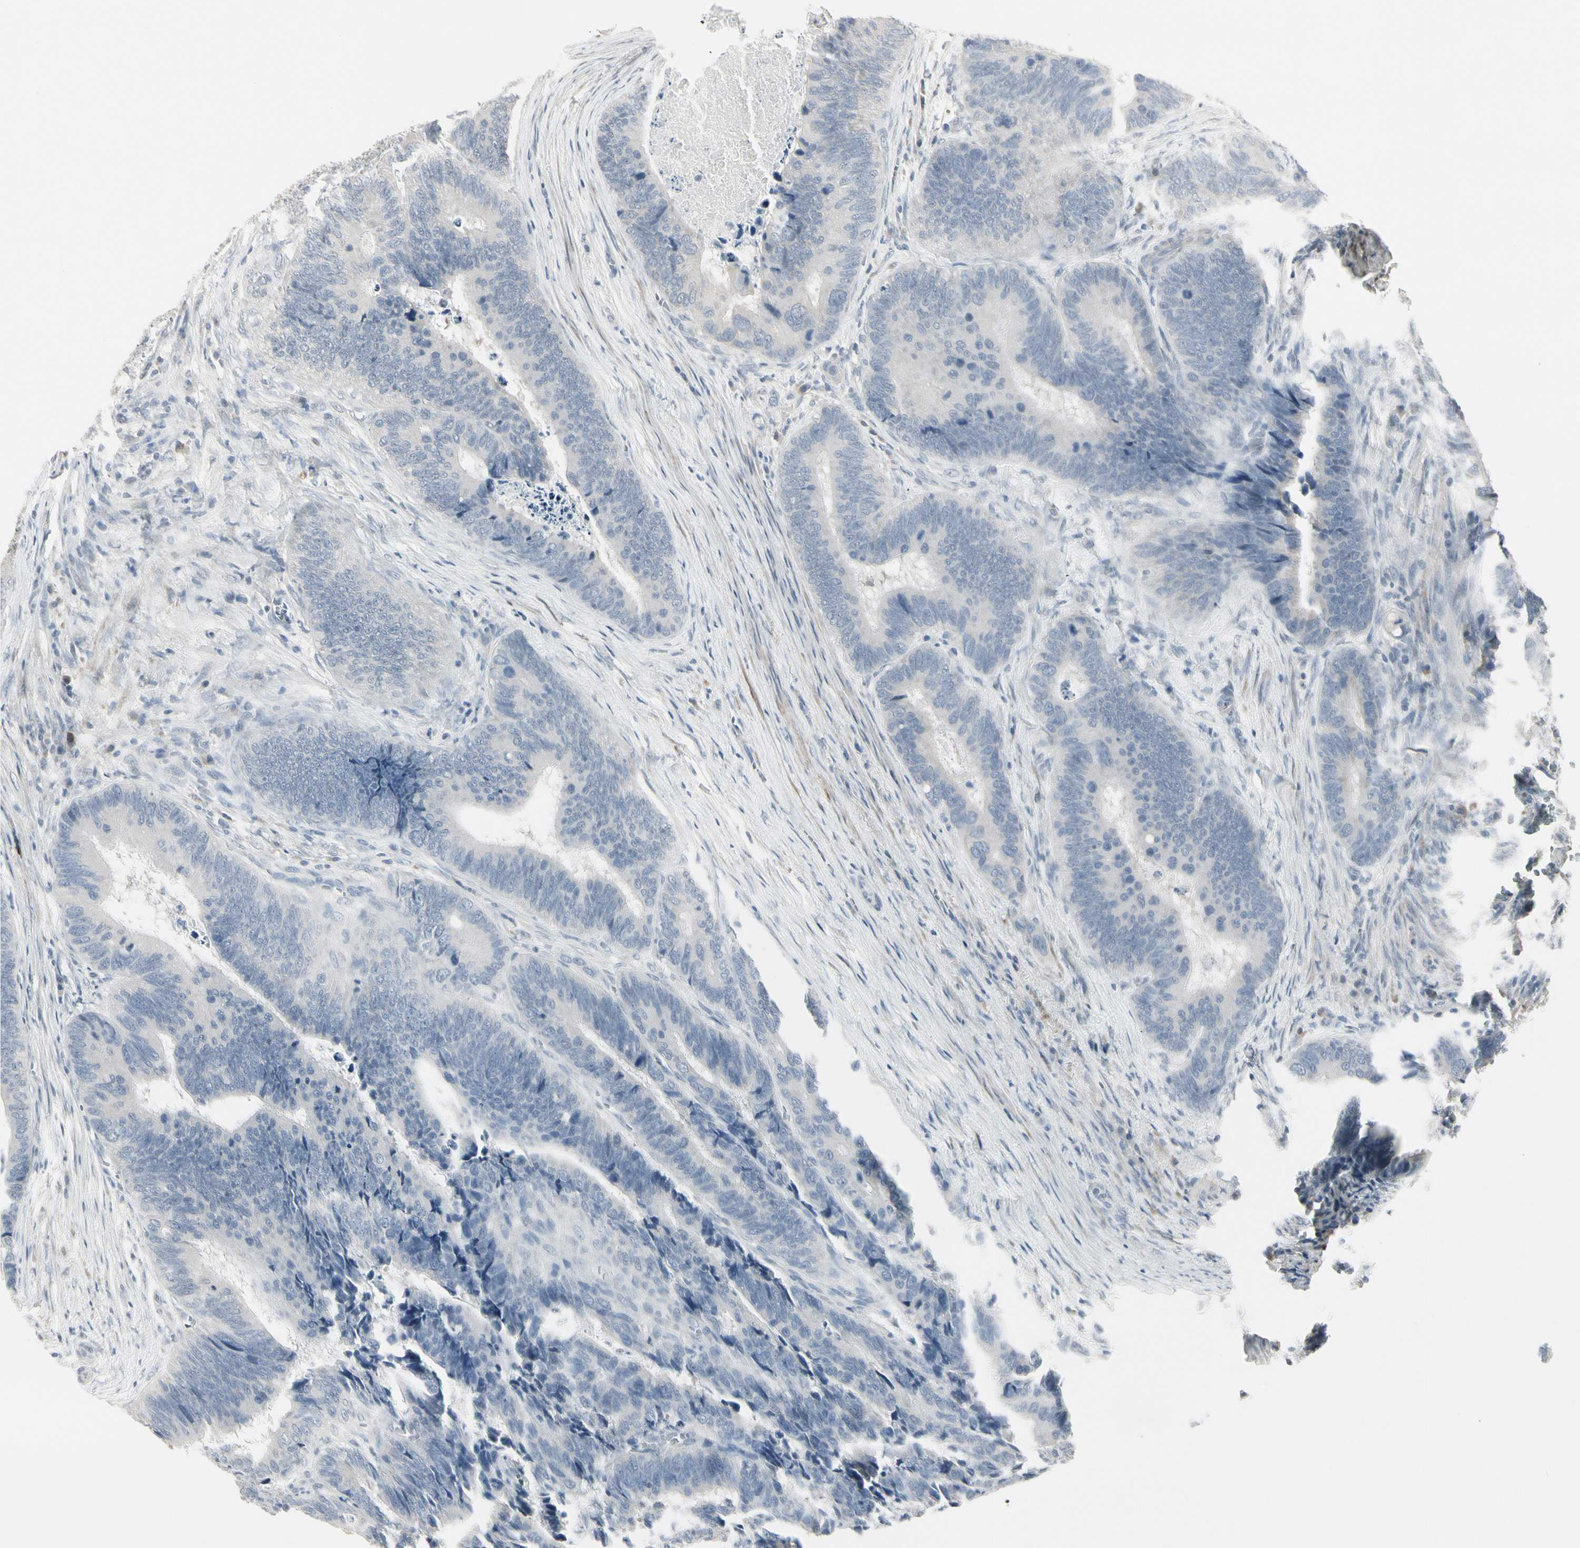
{"staining": {"intensity": "negative", "quantity": "none", "location": "none"}, "tissue": "colorectal cancer", "cell_type": "Tumor cells", "image_type": "cancer", "snomed": [{"axis": "morphology", "description": "Adenocarcinoma, NOS"}, {"axis": "topography", "description": "Colon"}], "caption": "DAB immunohistochemical staining of colorectal cancer (adenocarcinoma) demonstrates no significant staining in tumor cells.", "gene": "DMPK", "patient": {"sex": "male", "age": 72}}